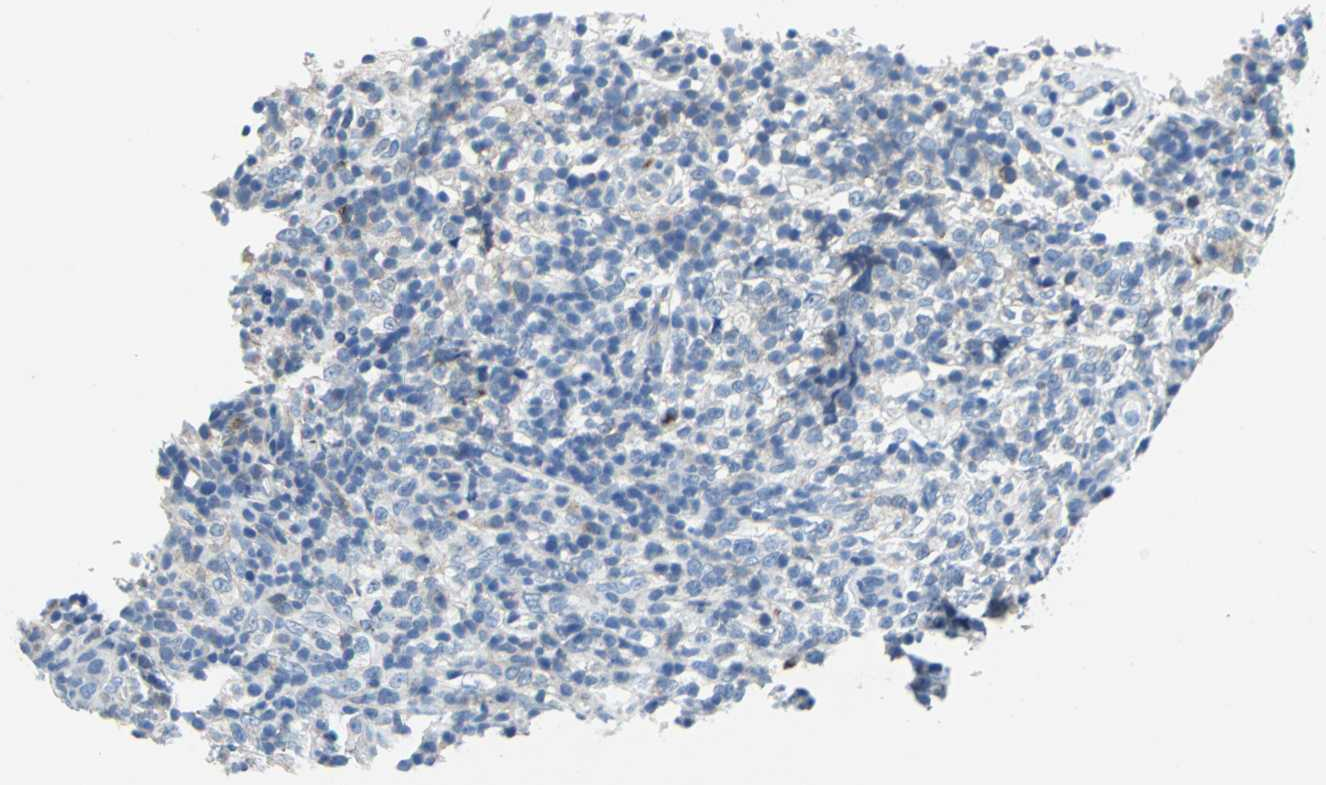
{"staining": {"intensity": "negative", "quantity": "none", "location": "none"}, "tissue": "lymphoma", "cell_type": "Tumor cells", "image_type": "cancer", "snomed": [{"axis": "morphology", "description": "Malignant lymphoma, non-Hodgkin's type, High grade"}, {"axis": "topography", "description": "Lymph node"}], "caption": "Tumor cells are negative for protein expression in human lymphoma.", "gene": "TEX264", "patient": {"sex": "female", "age": 76}}